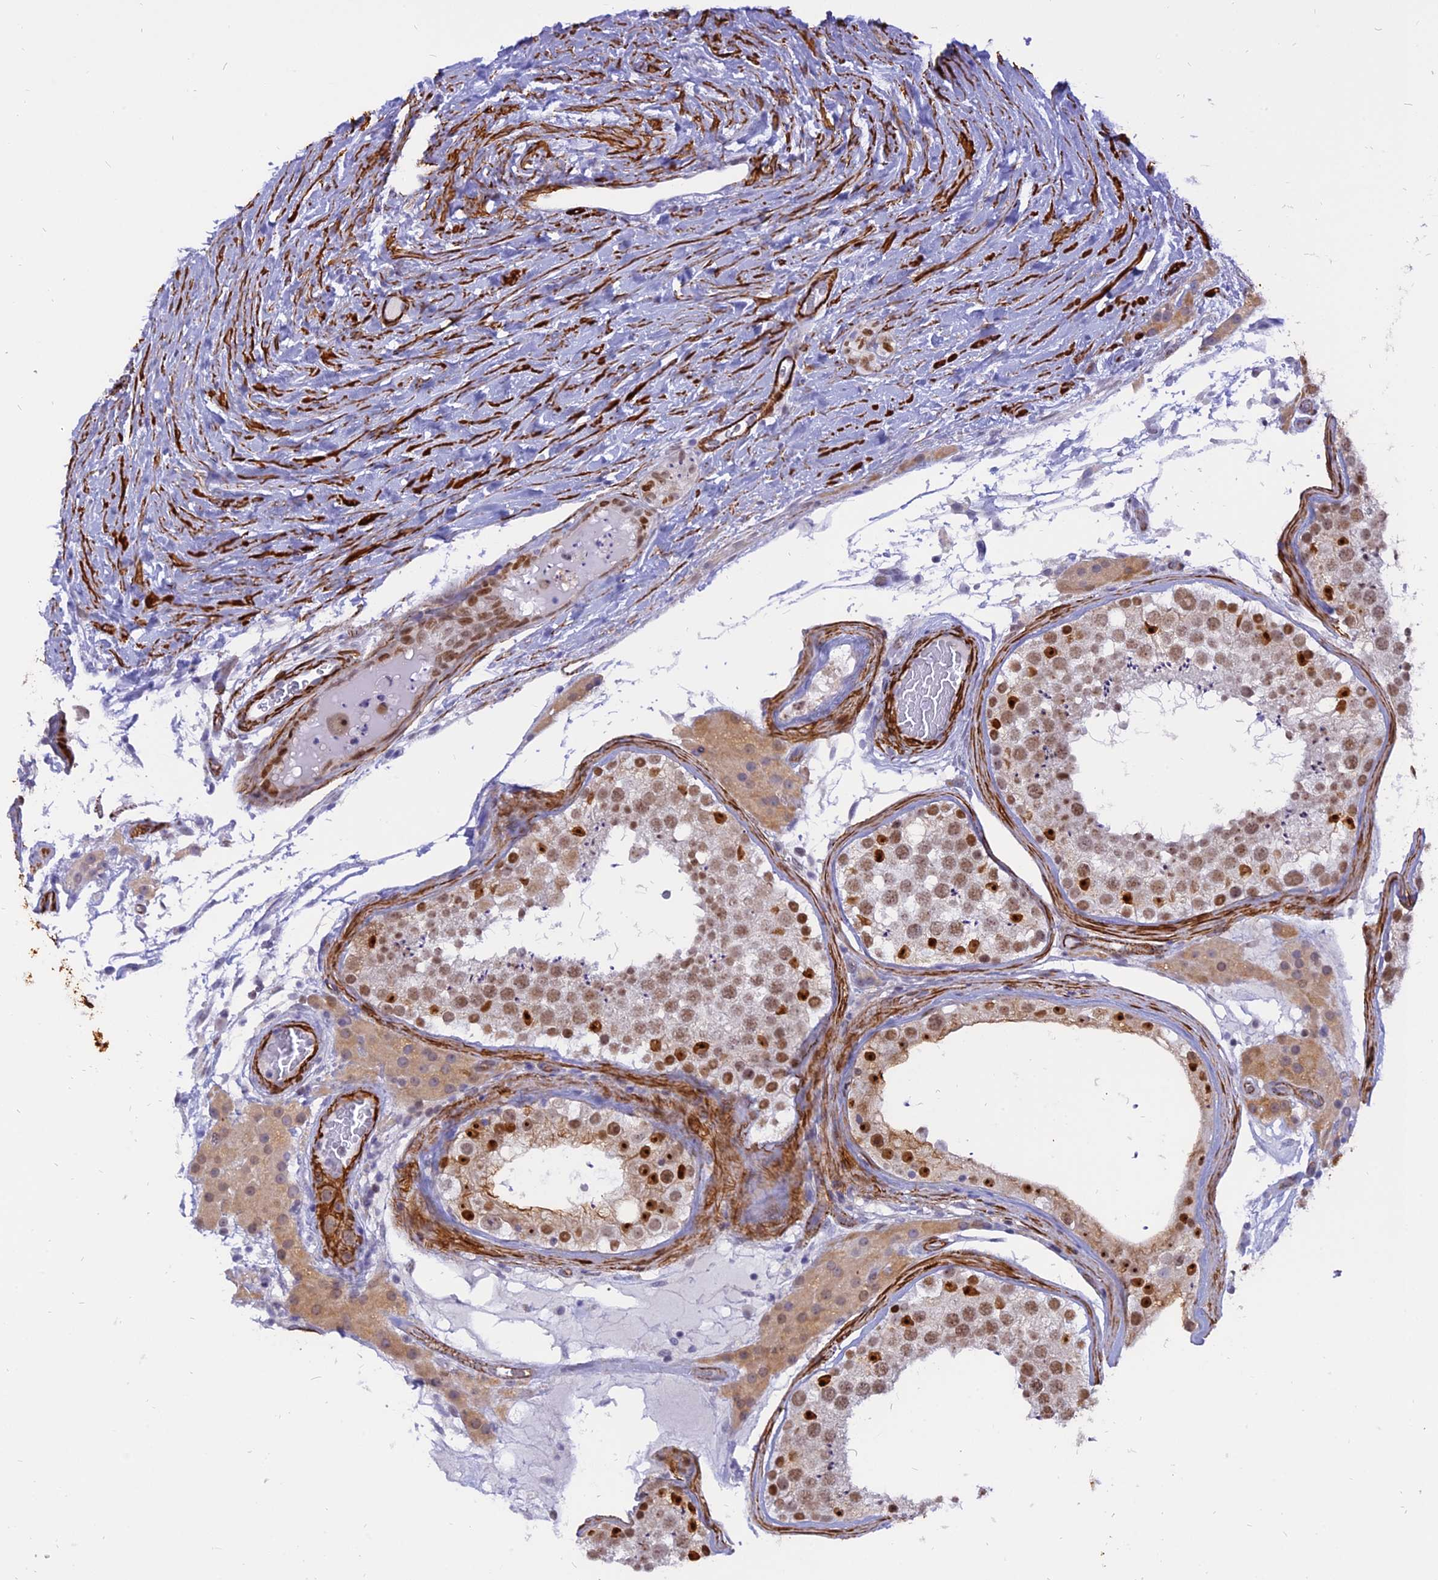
{"staining": {"intensity": "strong", "quantity": "<25%", "location": "nuclear"}, "tissue": "testis", "cell_type": "Cells in seminiferous ducts", "image_type": "normal", "snomed": [{"axis": "morphology", "description": "Normal tissue, NOS"}, {"axis": "topography", "description": "Testis"}], "caption": "Immunohistochemical staining of benign testis displays <25% levels of strong nuclear protein positivity in approximately <25% of cells in seminiferous ducts.", "gene": "CENPV", "patient": {"sex": "male", "age": 46}}